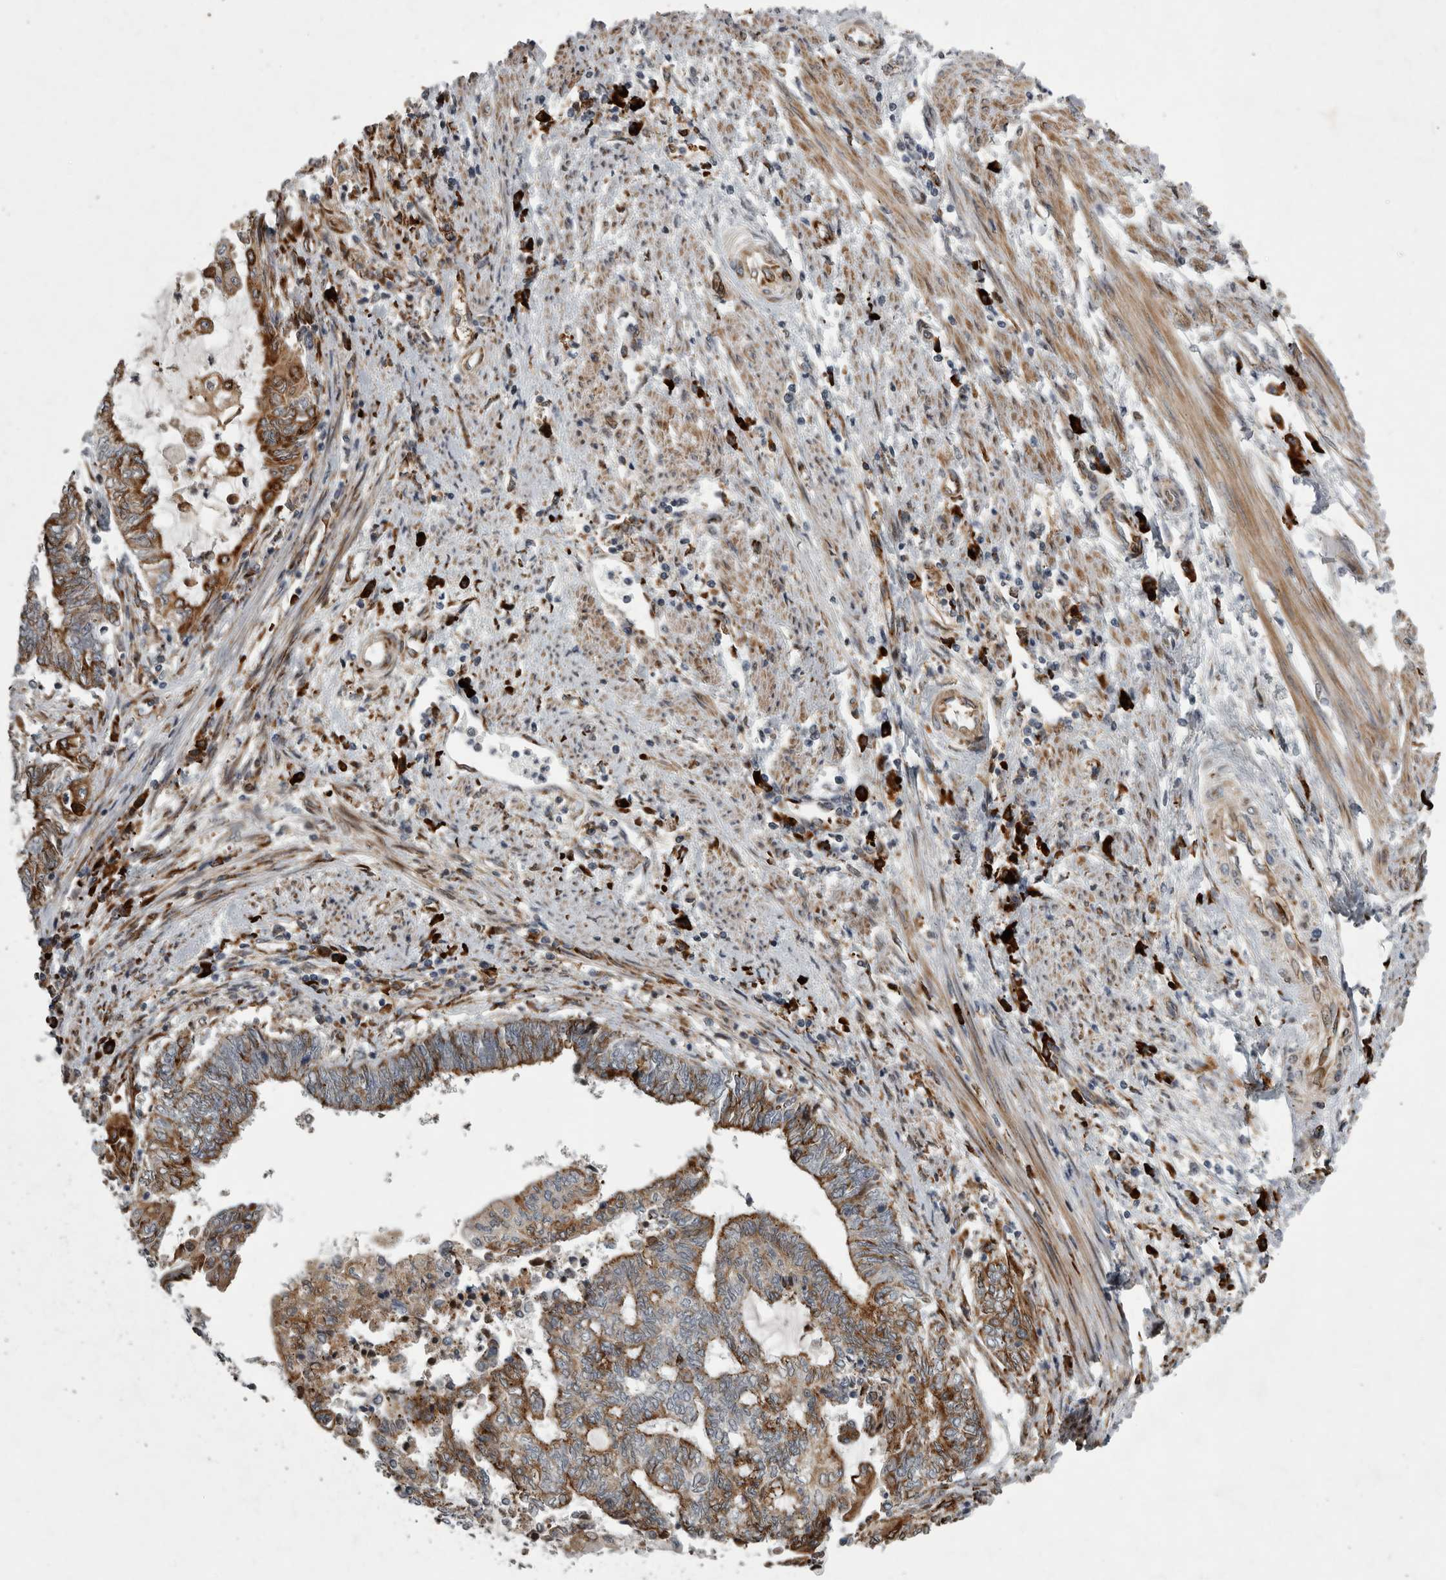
{"staining": {"intensity": "moderate", "quantity": ">75%", "location": "cytoplasmic/membranous"}, "tissue": "endometrial cancer", "cell_type": "Tumor cells", "image_type": "cancer", "snomed": [{"axis": "morphology", "description": "Adenocarcinoma, NOS"}, {"axis": "topography", "description": "Uterus"}, {"axis": "topography", "description": "Endometrium"}], "caption": "Brown immunohistochemical staining in human endometrial adenocarcinoma displays moderate cytoplasmic/membranous expression in approximately >75% of tumor cells. (DAB = brown stain, brightfield microscopy at high magnification).", "gene": "MPDZ", "patient": {"sex": "female", "age": 70}}